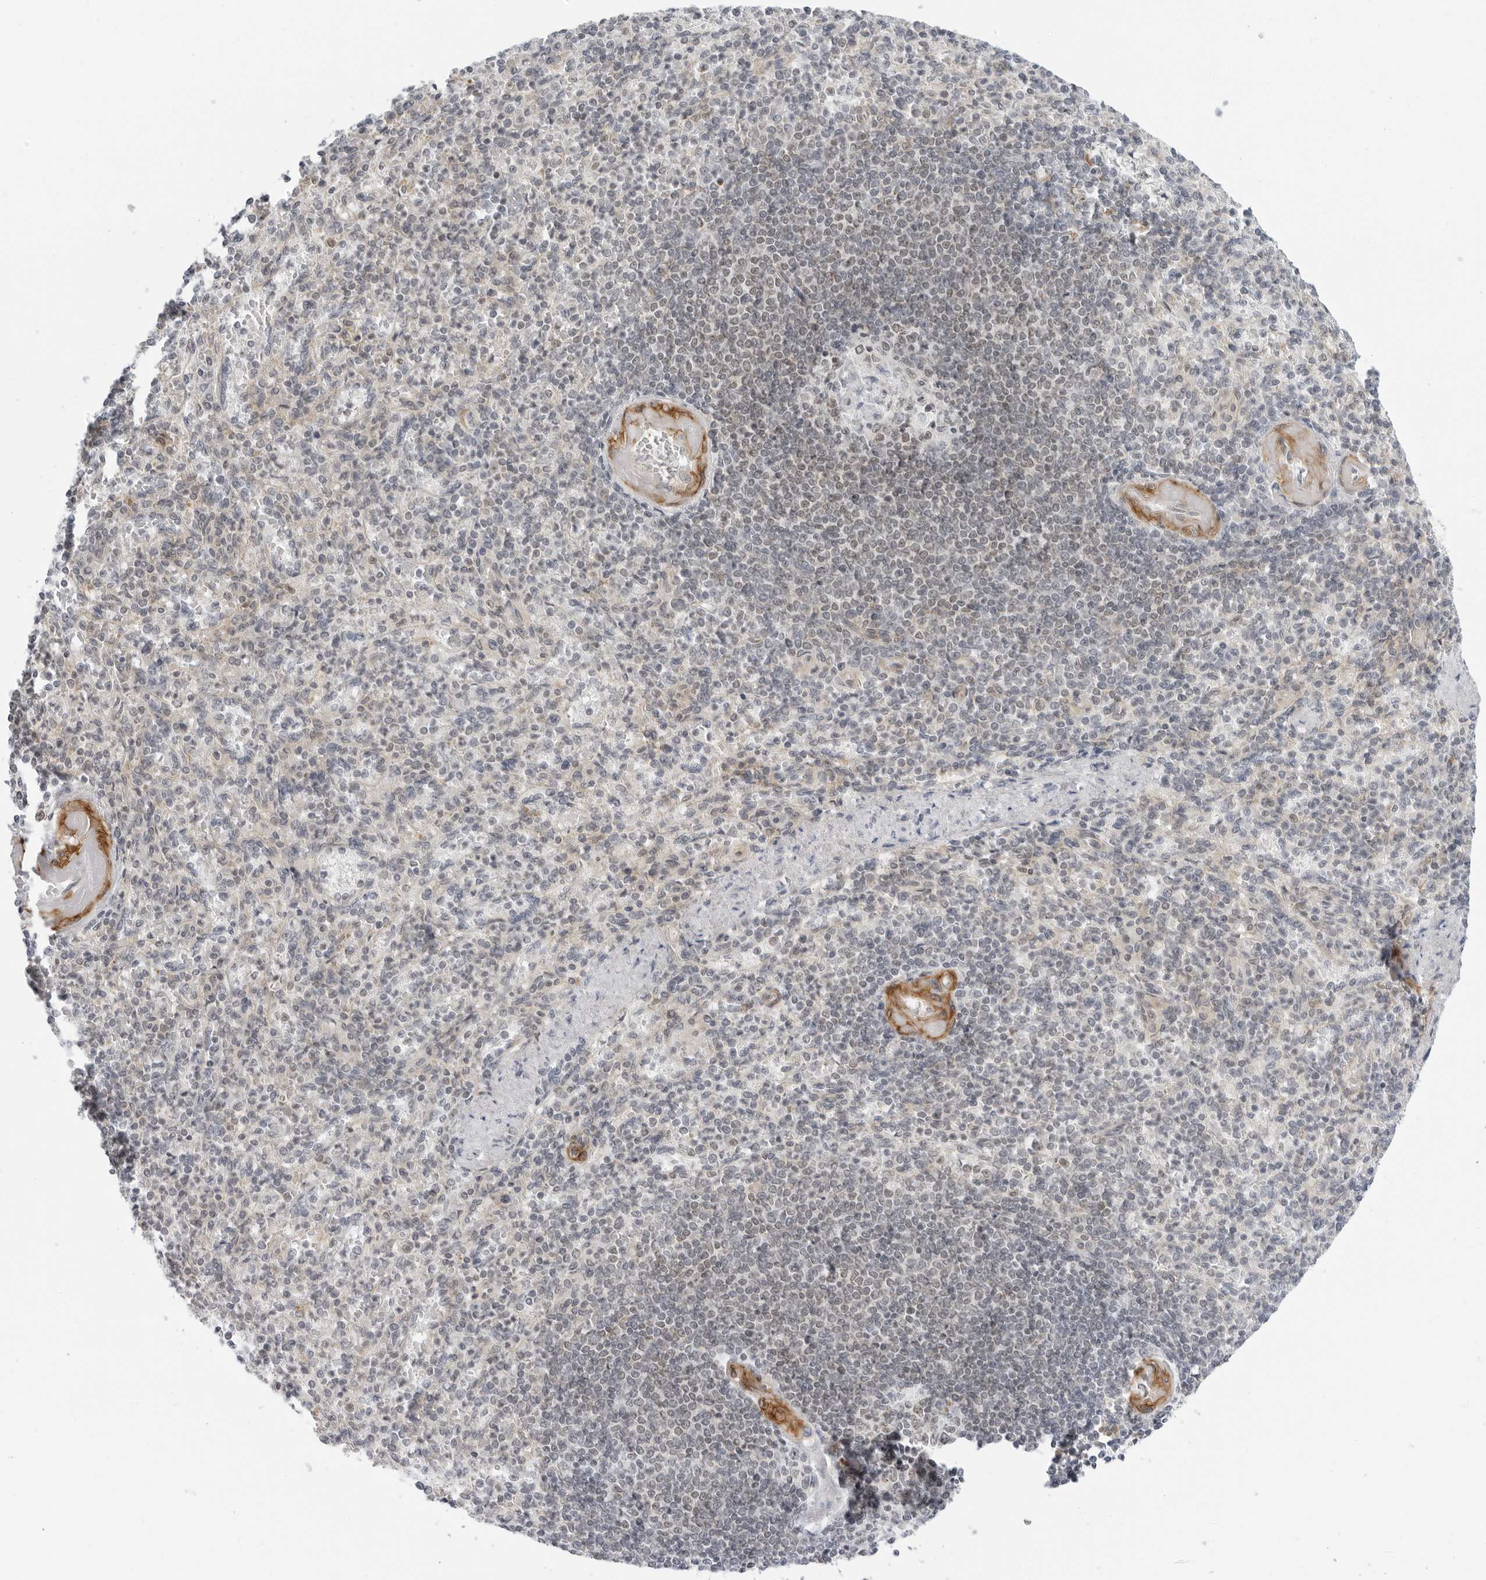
{"staining": {"intensity": "negative", "quantity": "none", "location": "none"}, "tissue": "spleen", "cell_type": "Cells in red pulp", "image_type": "normal", "snomed": [{"axis": "morphology", "description": "Normal tissue, NOS"}, {"axis": "topography", "description": "Spleen"}], "caption": "This histopathology image is of benign spleen stained with IHC to label a protein in brown with the nuclei are counter-stained blue. There is no staining in cells in red pulp.", "gene": "SUGCT", "patient": {"sex": "female", "age": 74}}